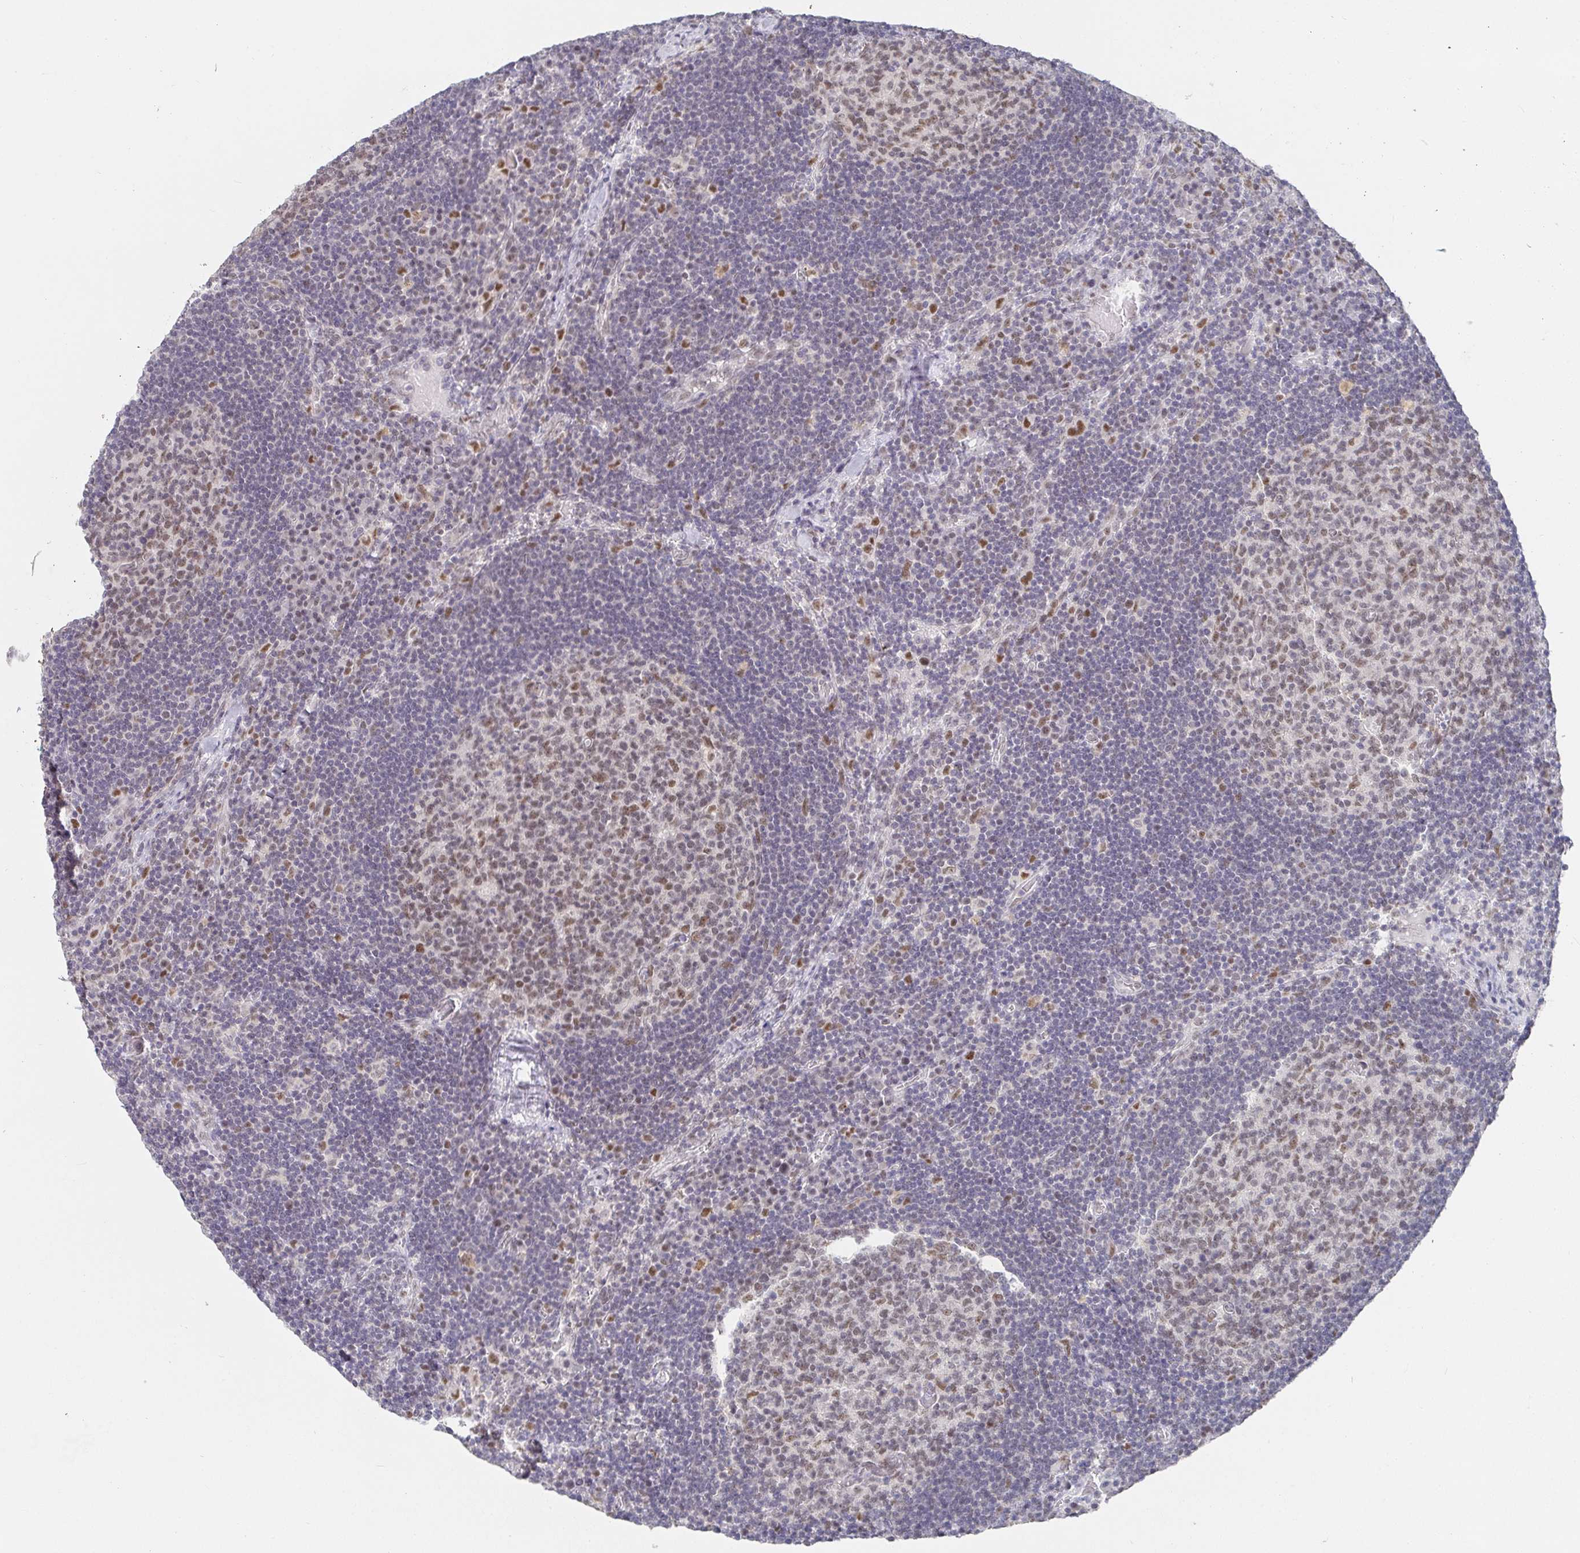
{"staining": {"intensity": "weak", "quantity": ">75%", "location": "nuclear"}, "tissue": "lymph node", "cell_type": "Germinal center cells", "image_type": "normal", "snomed": [{"axis": "morphology", "description": "Normal tissue, NOS"}, {"axis": "topography", "description": "Lymph node"}], "caption": "DAB immunohistochemical staining of benign human lymph node exhibits weak nuclear protein staining in approximately >75% of germinal center cells.", "gene": "RCOR1", "patient": {"sex": "male", "age": 67}}